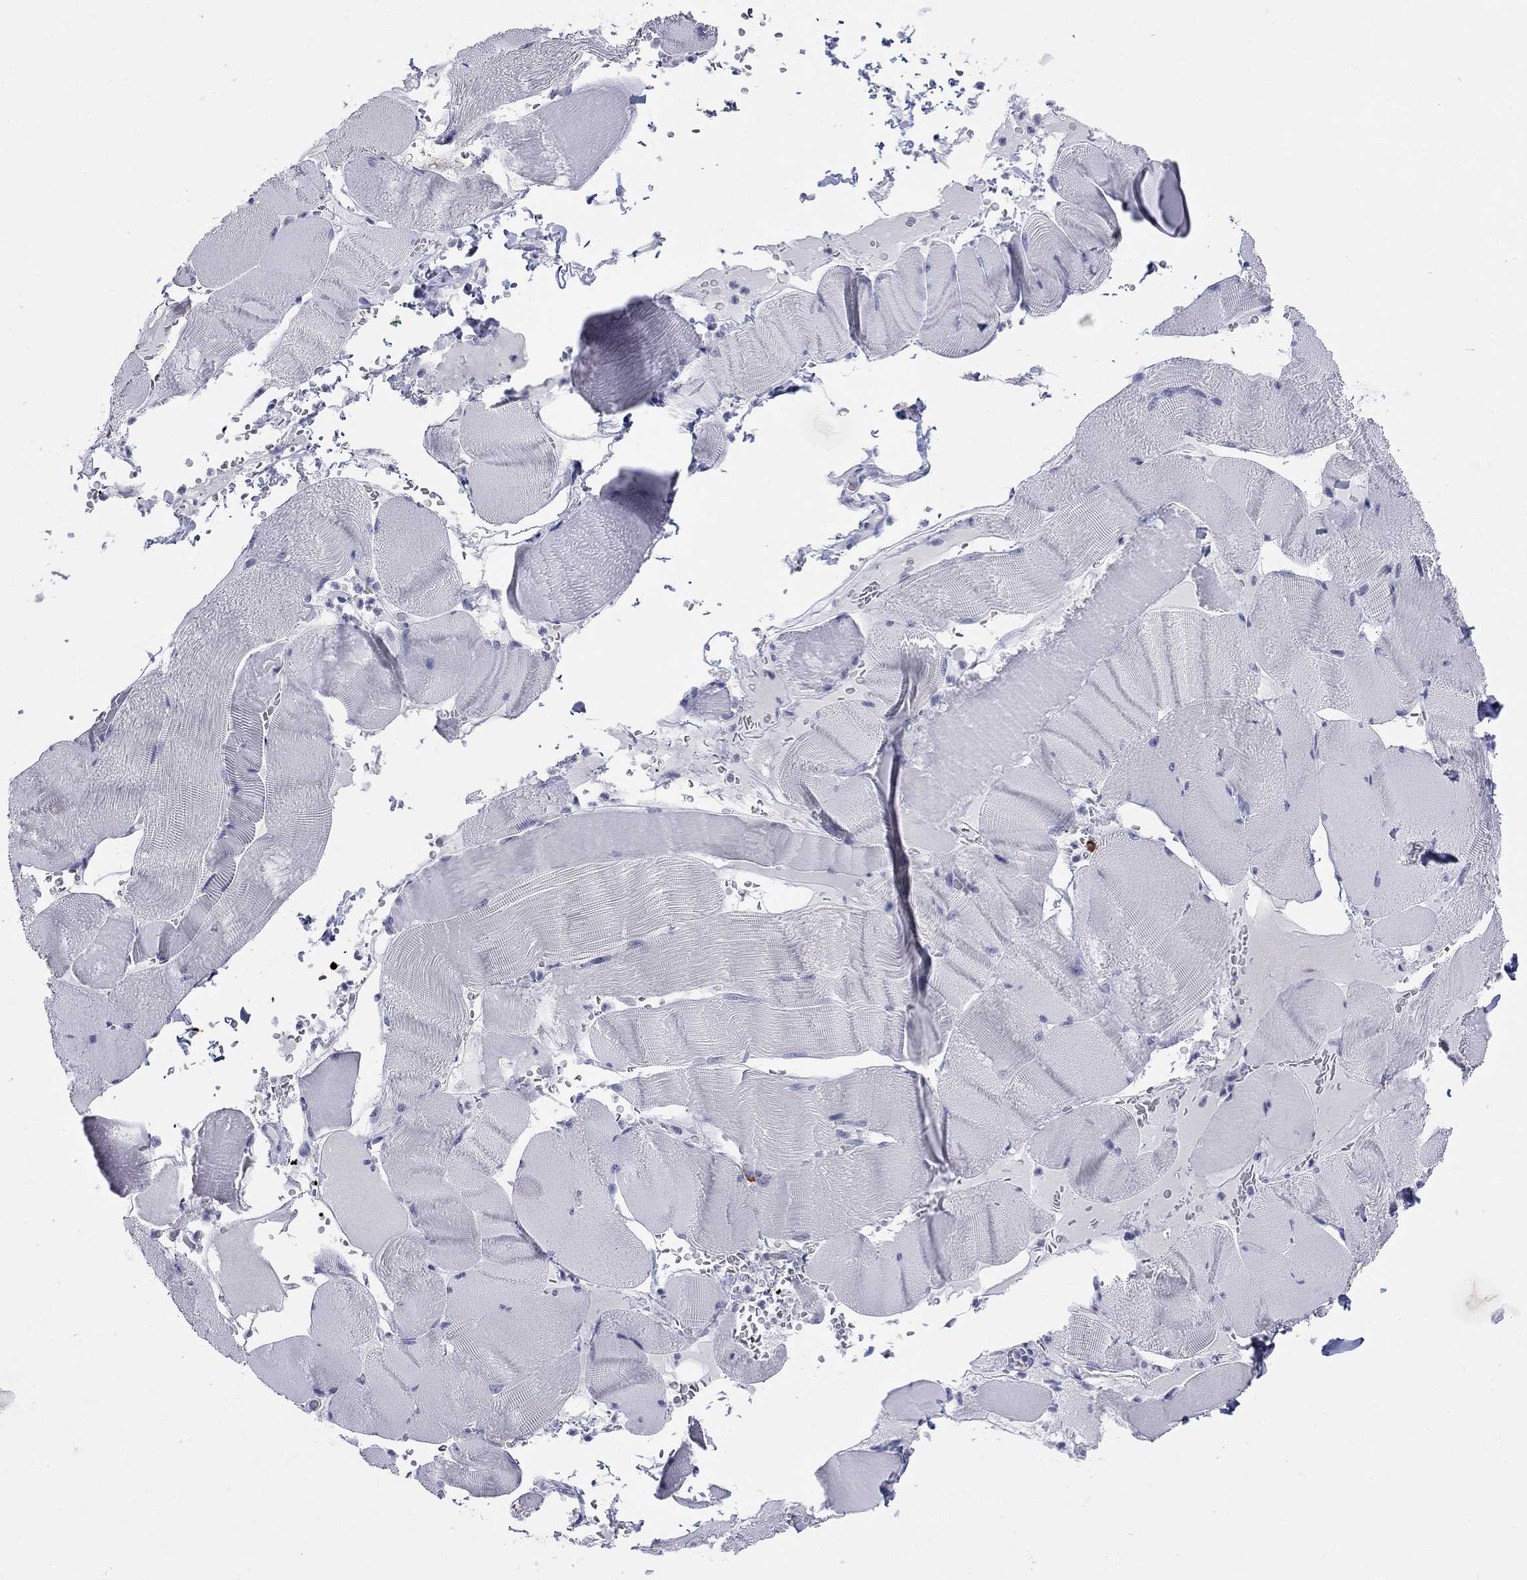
{"staining": {"intensity": "negative", "quantity": "none", "location": "none"}, "tissue": "skeletal muscle", "cell_type": "Myocytes", "image_type": "normal", "snomed": [{"axis": "morphology", "description": "Normal tissue, NOS"}, {"axis": "topography", "description": "Skeletal muscle"}], "caption": "This is an IHC histopathology image of normal human skeletal muscle. There is no staining in myocytes.", "gene": "ECEL1", "patient": {"sex": "male", "age": 56}}